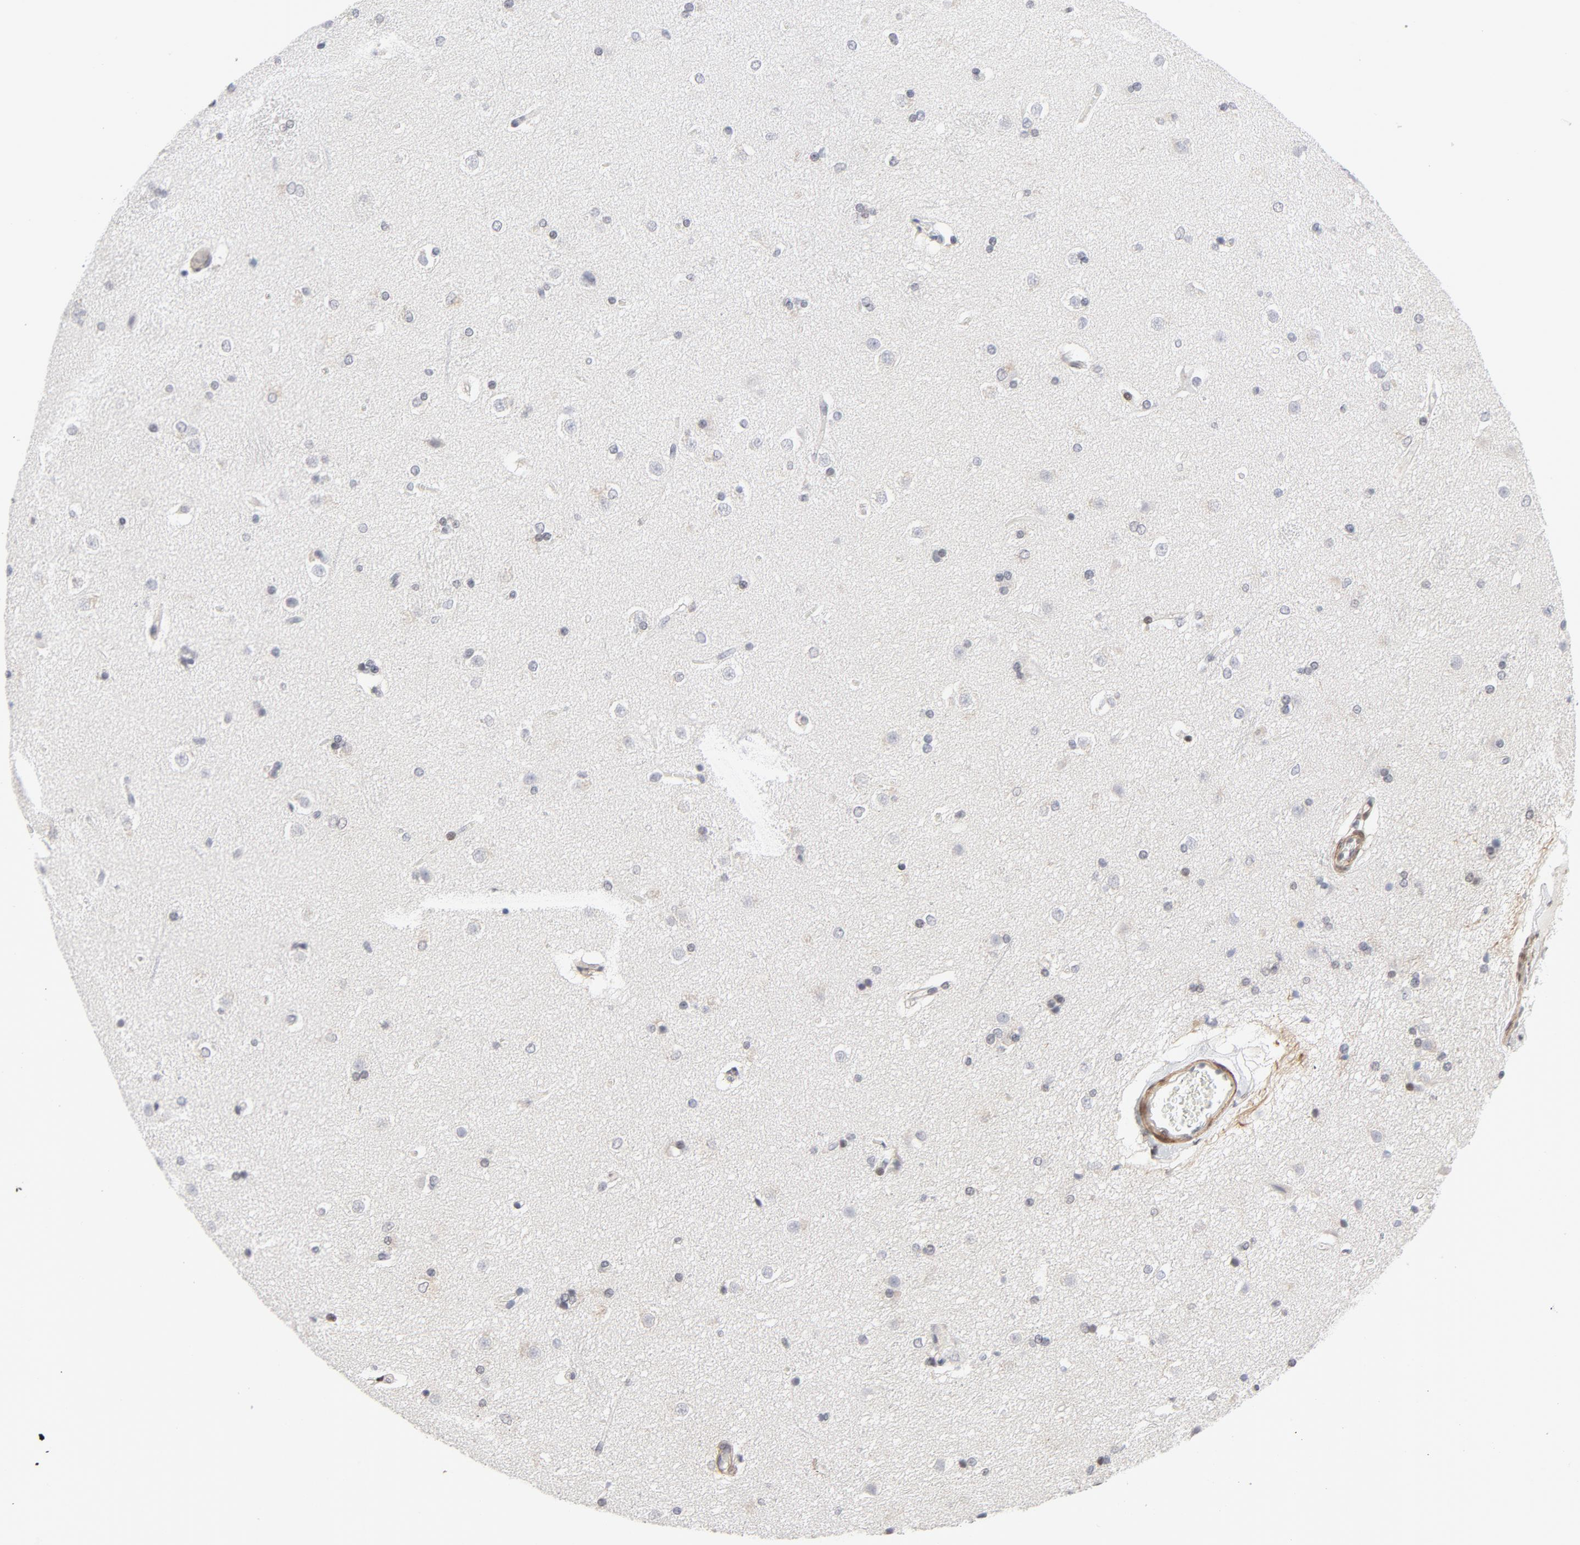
{"staining": {"intensity": "weak", "quantity": "<25%", "location": "cytoplasmic/membranous"}, "tissue": "caudate", "cell_type": "Glial cells", "image_type": "normal", "snomed": [{"axis": "morphology", "description": "Normal tissue, NOS"}, {"axis": "topography", "description": "Lateral ventricle wall"}], "caption": "Immunohistochemistry (IHC) micrograph of normal caudate: caudate stained with DAB (3,3'-diaminobenzidine) demonstrates no significant protein positivity in glial cells. (Stains: DAB immunohistochemistry (IHC) with hematoxylin counter stain, Microscopy: brightfield microscopy at high magnification).", "gene": "NFIC", "patient": {"sex": "female", "age": 19}}